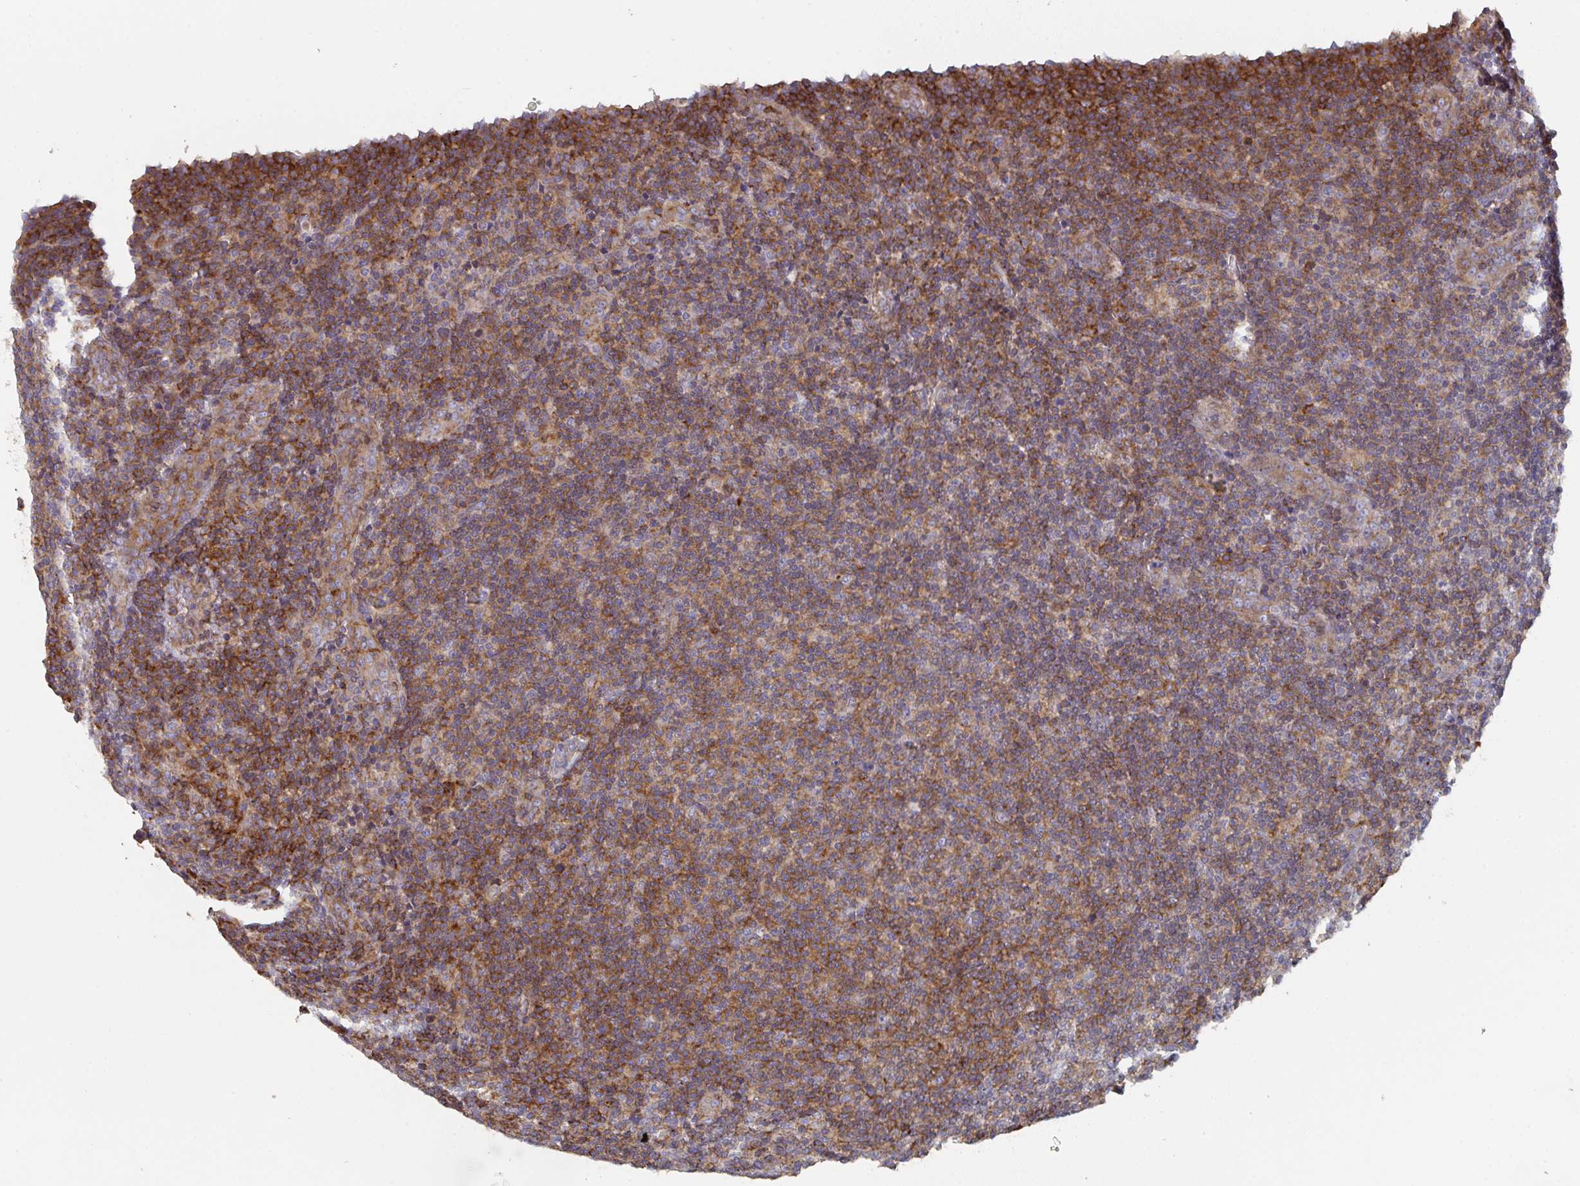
{"staining": {"intensity": "moderate", "quantity": ">75%", "location": "cytoplasmic/membranous"}, "tissue": "lymphoma", "cell_type": "Tumor cells", "image_type": "cancer", "snomed": [{"axis": "morphology", "description": "Malignant lymphoma, non-Hodgkin's type, Low grade"}, {"axis": "topography", "description": "Lymph node"}], "caption": "Approximately >75% of tumor cells in low-grade malignant lymphoma, non-Hodgkin's type exhibit moderate cytoplasmic/membranous protein expression as visualized by brown immunohistochemical staining.", "gene": "FZD2", "patient": {"sex": "male", "age": 66}}